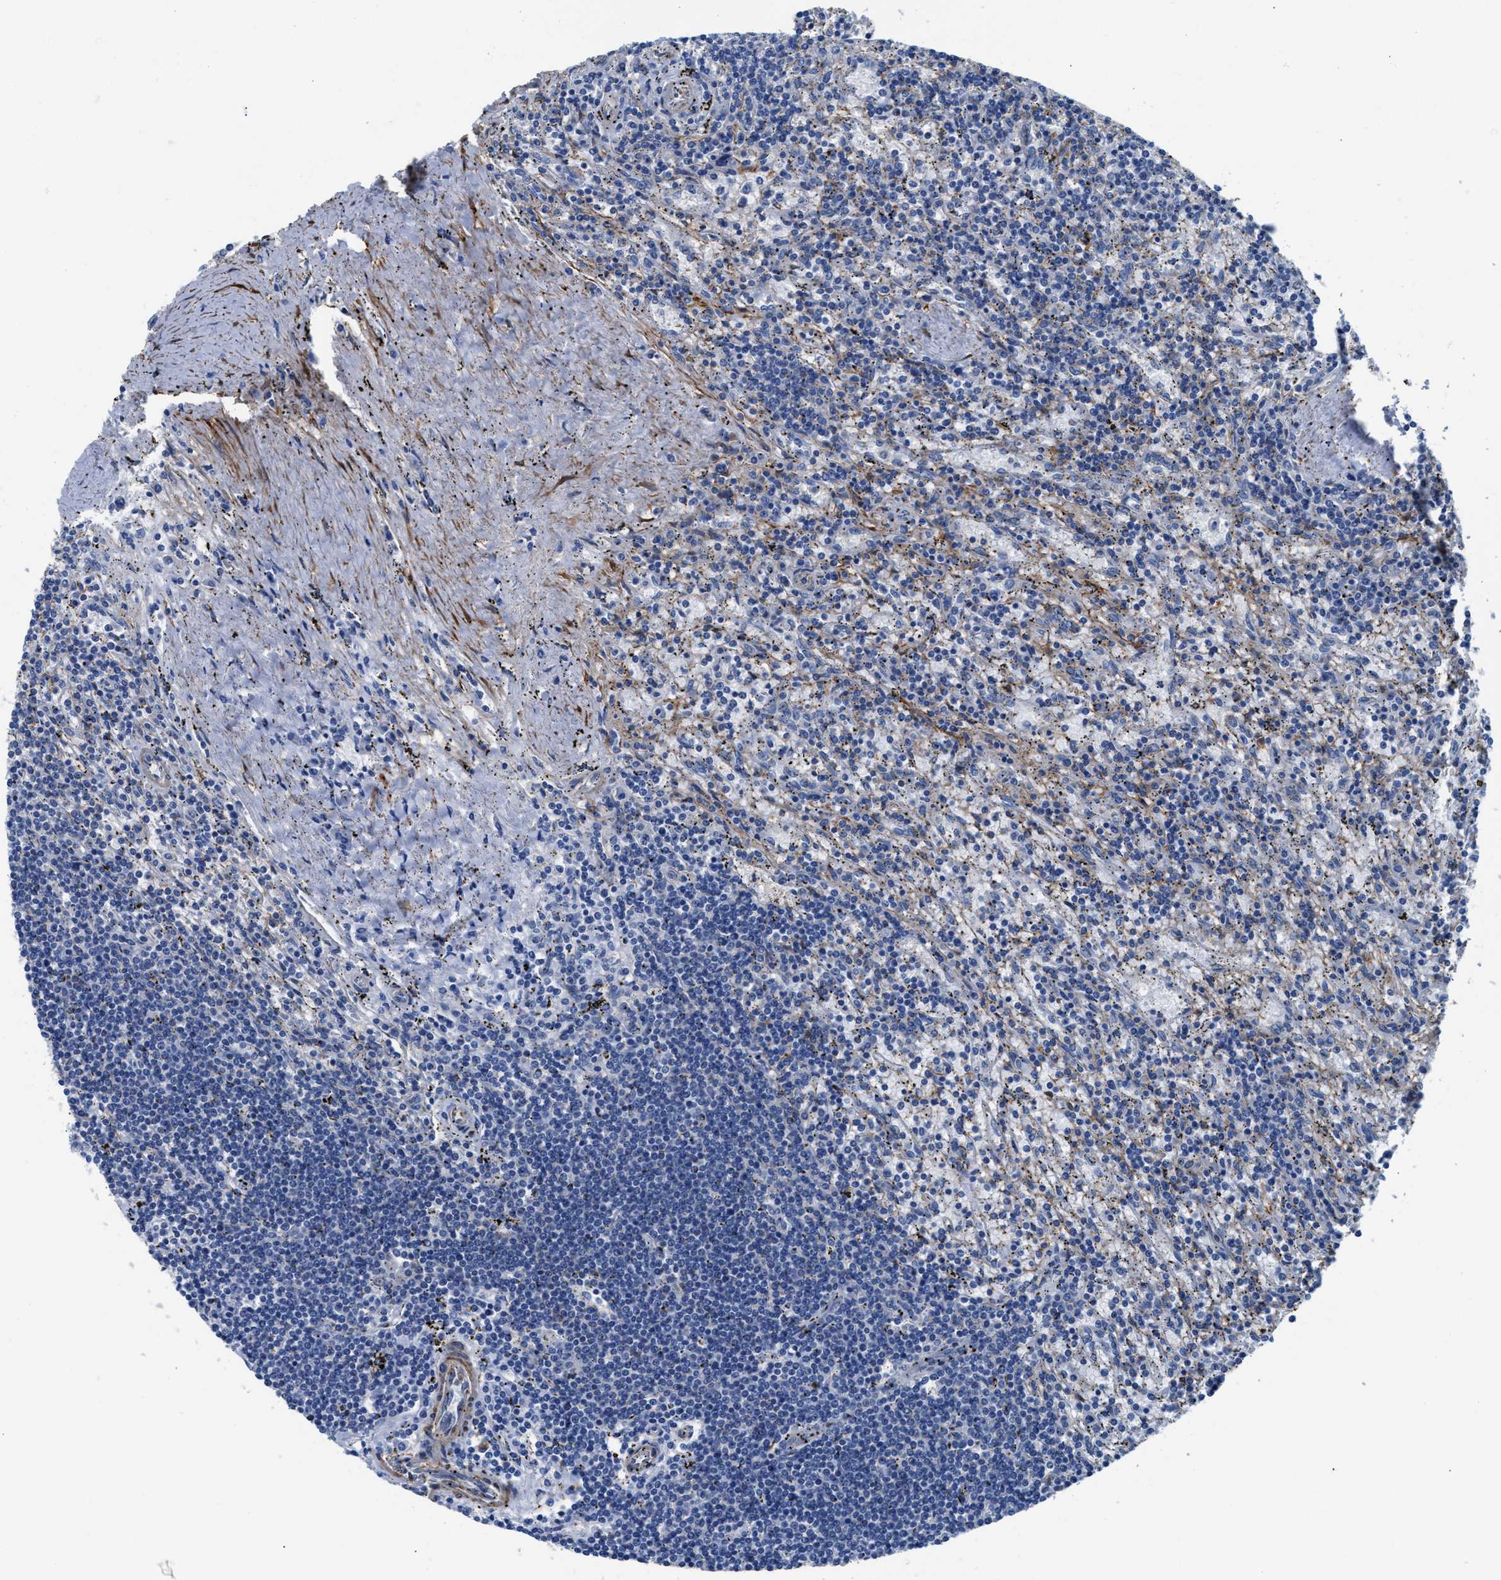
{"staining": {"intensity": "negative", "quantity": "none", "location": "none"}, "tissue": "lymphoma", "cell_type": "Tumor cells", "image_type": "cancer", "snomed": [{"axis": "morphology", "description": "Malignant lymphoma, non-Hodgkin's type, Low grade"}, {"axis": "topography", "description": "Spleen"}], "caption": "Tumor cells show no significant positivity in low-grade malignant lymphoma, non-Hodgkin's type.", "gene": "PARG", "patient": {"sex": "male", "age": 76}}